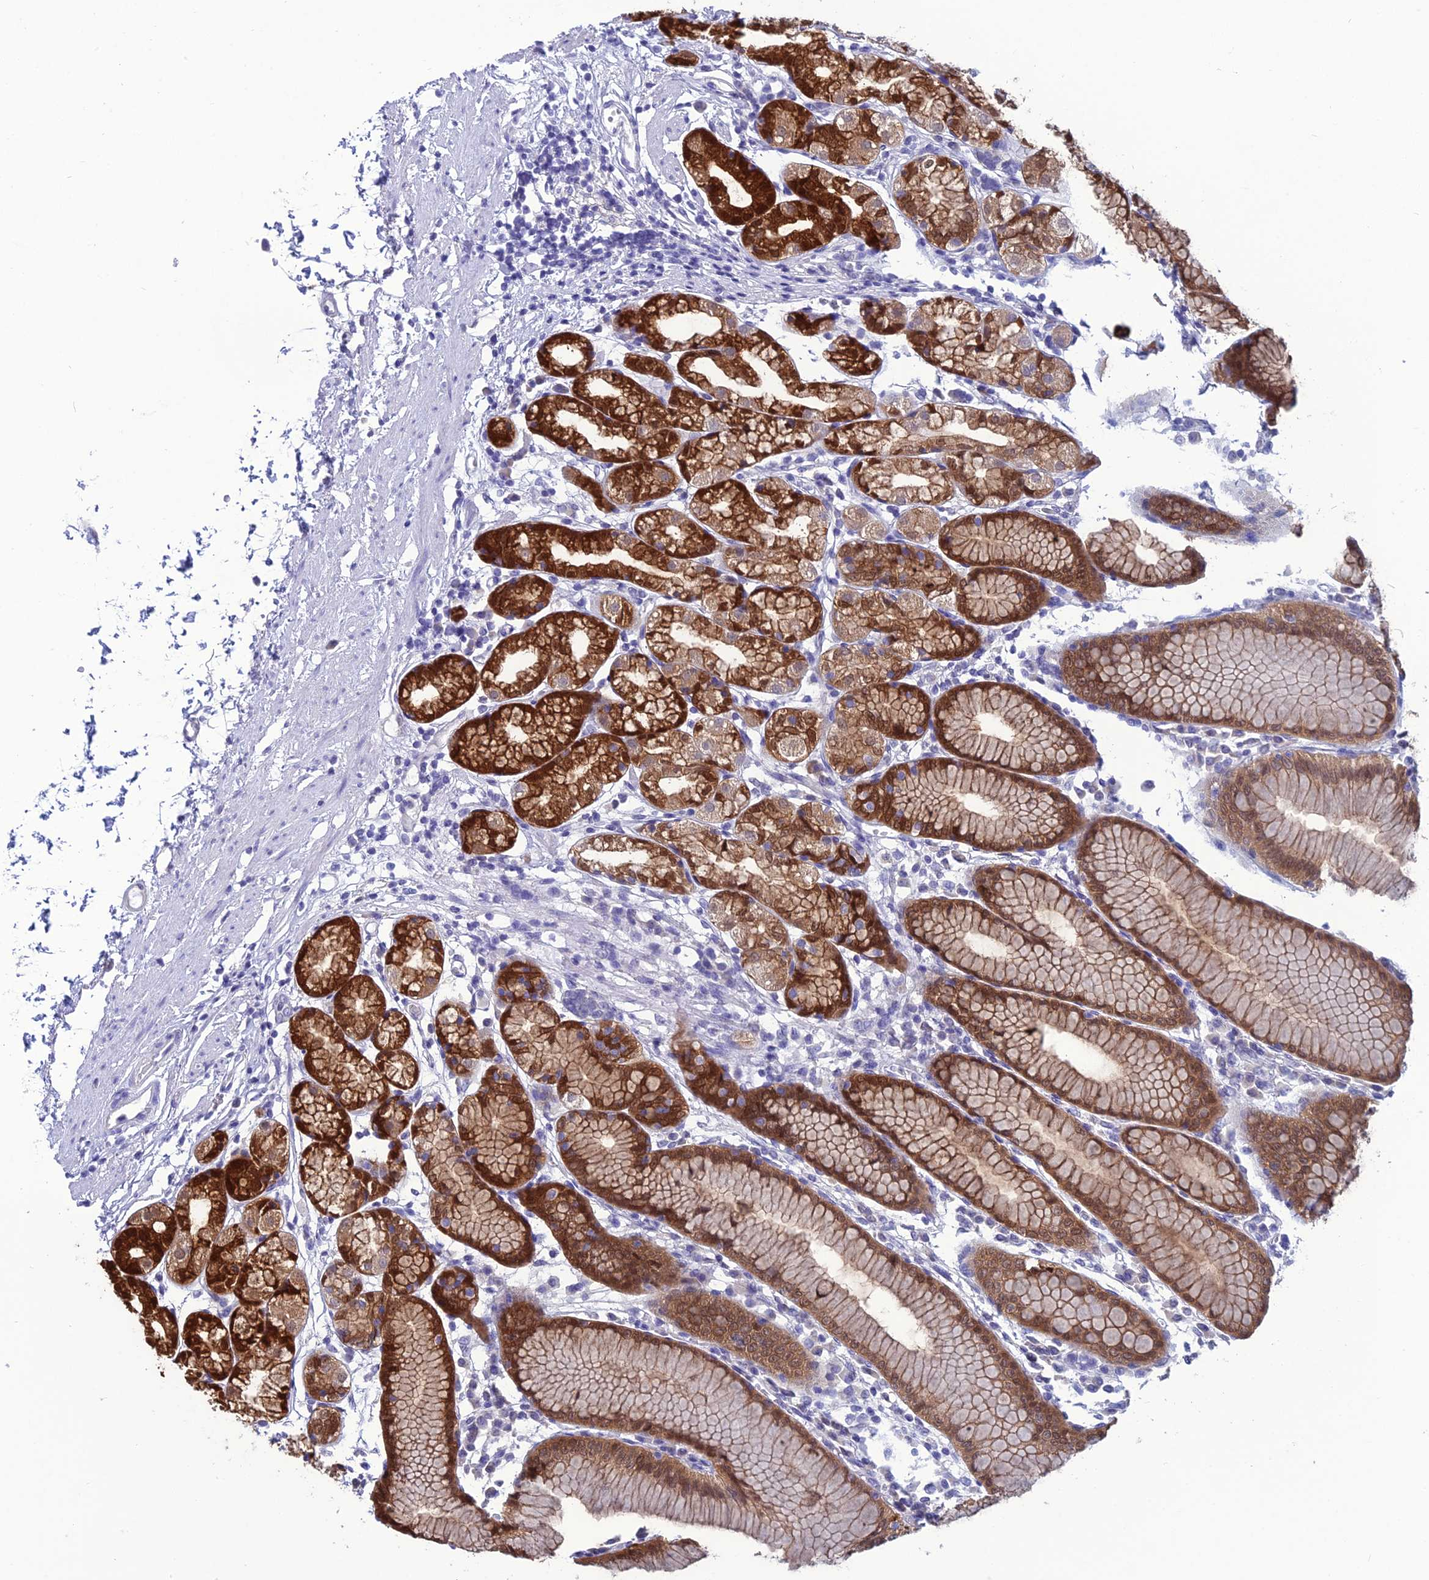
{"staining": {"intensity": "strong", "quantity": ">75%", "location": "cytoplasmic/membranous"}, "tissue": "stomach", "cell_type": "Glandular cells", "image_type": "normal", "snomed": [{"axis": "morphology", "description": "Normal tissue, NOS"}, {"axis": "topography", "description": "Stomach"}], "caption": "Brown immunohistochemical staining in benign stomach exhibits strong cytoplasmic/membranous expression in about >75% of glandular cells.", "gene": "GNPNAT1", "patient": {"sex": "female", "age": 57}}